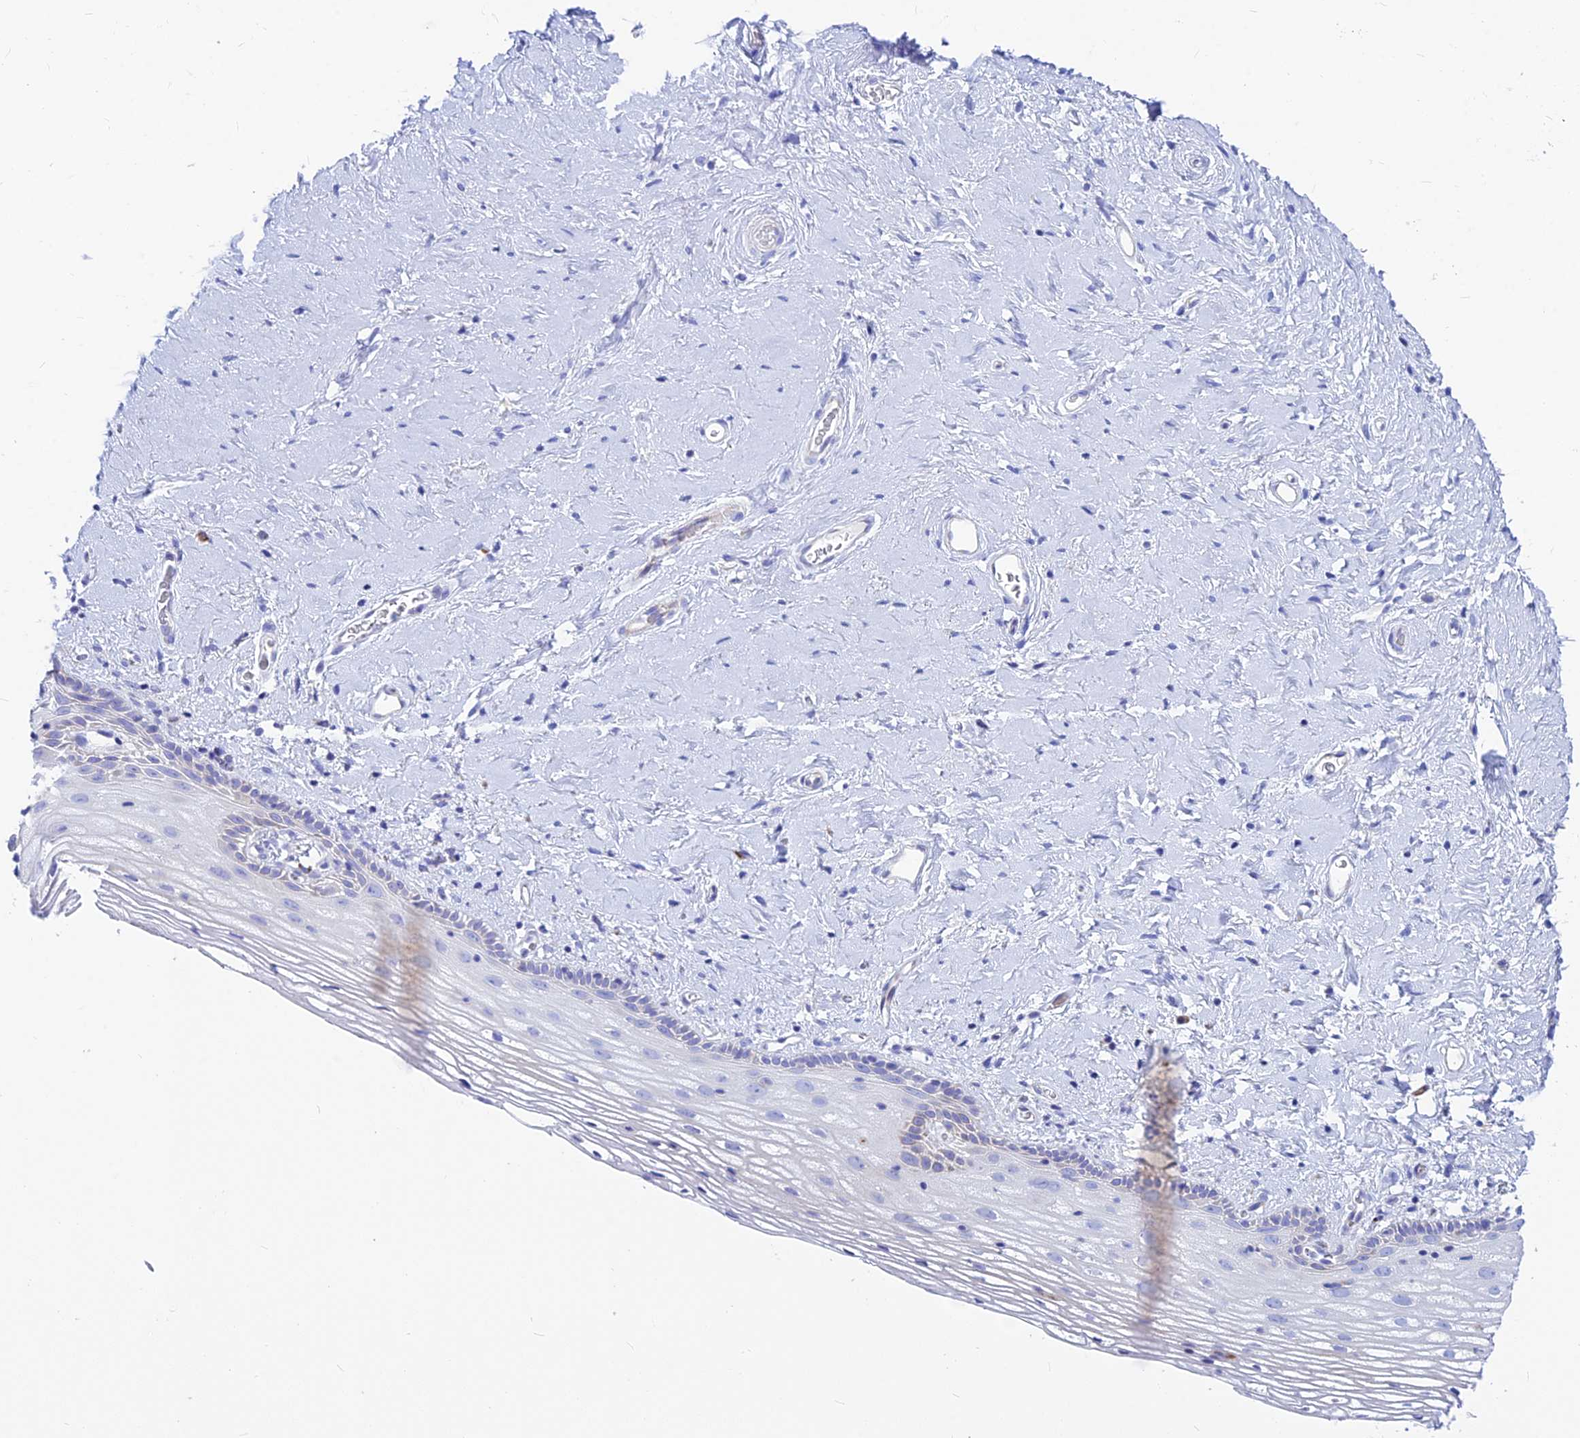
{"staining": {"intensity": "negative", "quantity": "none", "location": "none"}, "tissue": "vagina", "cell_type": "Squamous epithelial cells", "image_type": "normal", "snomed": [{"axis": "morphology", "description": "Normal tissue, NOS"}, {"axis": "morphology", "description": "Adenocarcinoma, NOS"}, {"axis": "topography", "description": "Rectum"}, {"axis": "topography", "description": "Vagina"}], "caption": "Photomicrograph shows no significant protein staining in squamous epithelial cells of normal vagina.", "gene": "CNOT6", "patient": {"sex": "female", "age": 71}}